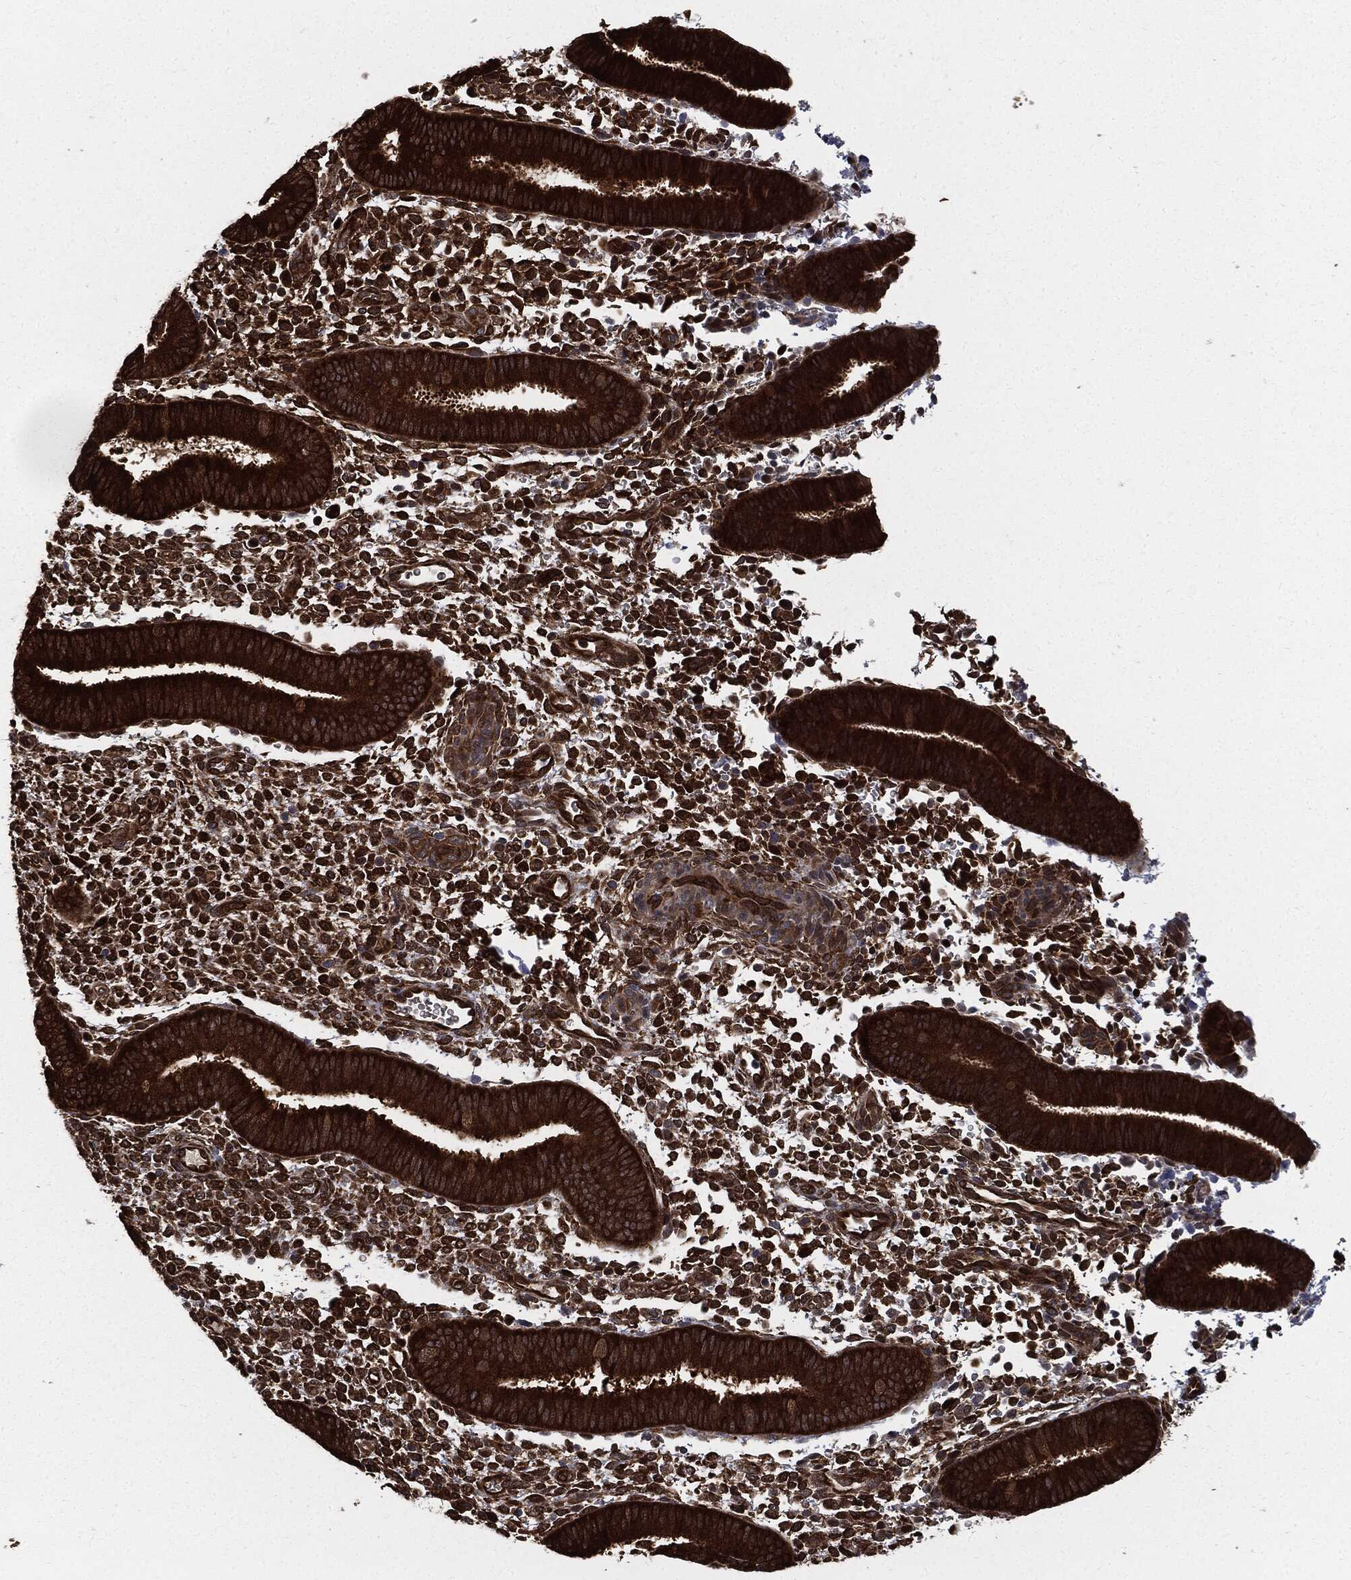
{"staining": {"intensity": "strong", "quantity": "25%-75%", "location": "cytoplasmic/membranous,nuclear"}, "tissue": "endometrium", "cell_type": "Cells in endometrial stroma", "image_type": "normal", "snomed": [{"axis": "morphology", "description": "Normal tissue, NOS"}, {"axis": "topography", "description": "Endometrium"}], "caption": "IHC histopathology image of unremarkable human endometrium stained for a protein (brown), which displays high levels of strong cytoplasmic/membranous,nuclear staining in approximately 25%-75% of cells in endometrial stroma.", "gene": "PRDX2", "patient": {"sex": "female", "age": 39}}